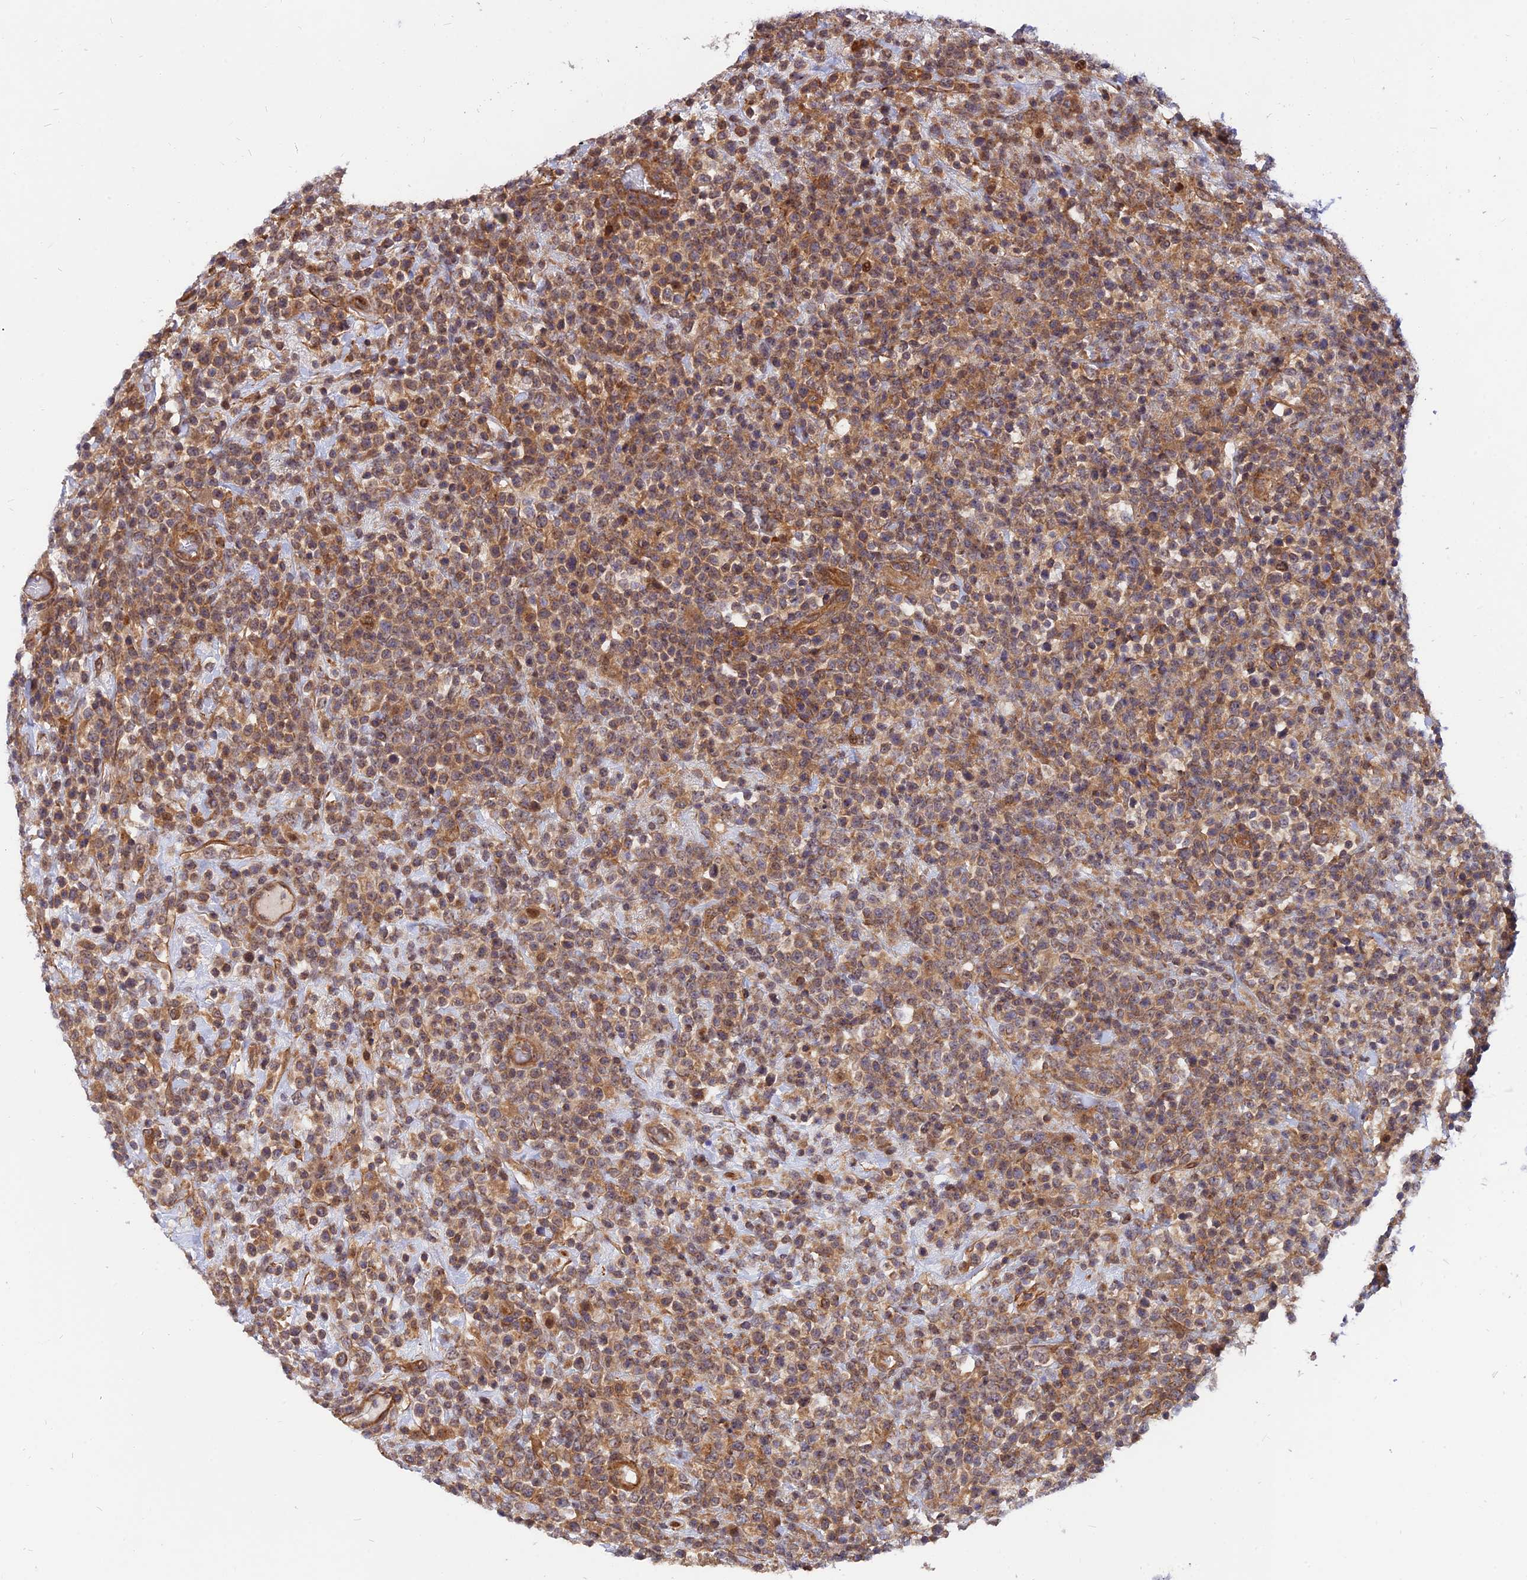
{"staining": {"intensity": "moderate", "quantity": ">75%", "location": "cytoplasmic/membranous"}, "tissue": "lymphoma", "cell_type": "Tumor cells", "image_type": "cancer", "snomed": [{"axis": "morphology", "description": "Malignant lymphoma, non-Hodgkin's type, High grade"}, {"axis": "topography", "description": "Colon"}], "caption": "High-power microscopy captured an immunohistochemistry micrograph of lymphoma, revealing moderate cytoplasmic/membranous expression in approximately >75% of tumor cells.", "gene": "WDR41", "patient": {"sex": "female", "age": 53}}